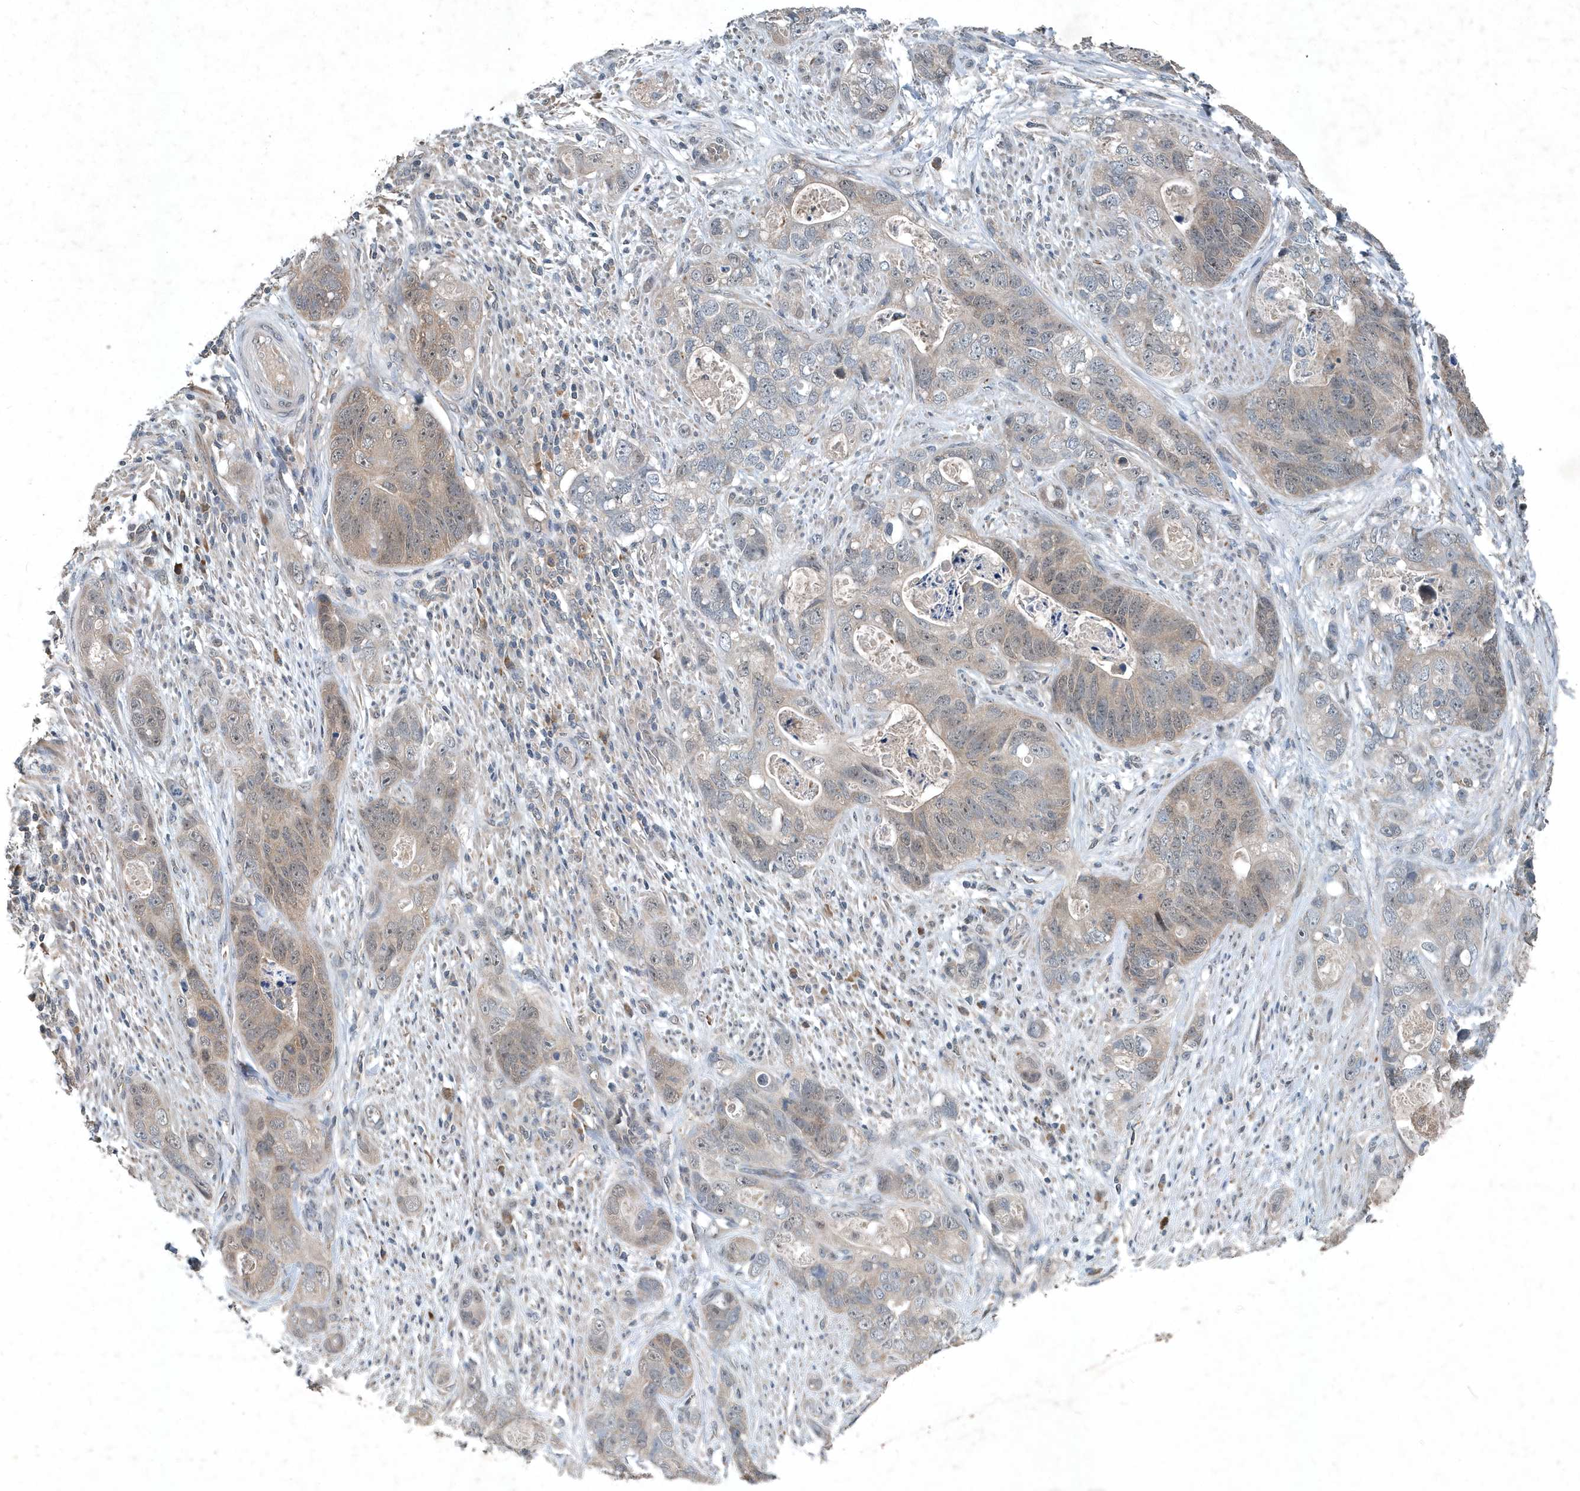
{"staining": {"intensity": "weak", "quantity": "<25%", "location": "cytoplasmic/membranous"}, "tissue": "stomach cancer", "cell_type": "Tumor cells", "image_type": "cancer", "snomed": [{"axis": "morphology", "description": "Adenocarcinoma, NOS"}, {"axis": "topography", "description": "Stomach"}], "caption": "Protein analysis of stomach cancer demonstrates no significant expression in tumor cells.", "gene": "SCFD2", "patient": {"sex": "female", "age": 89}}